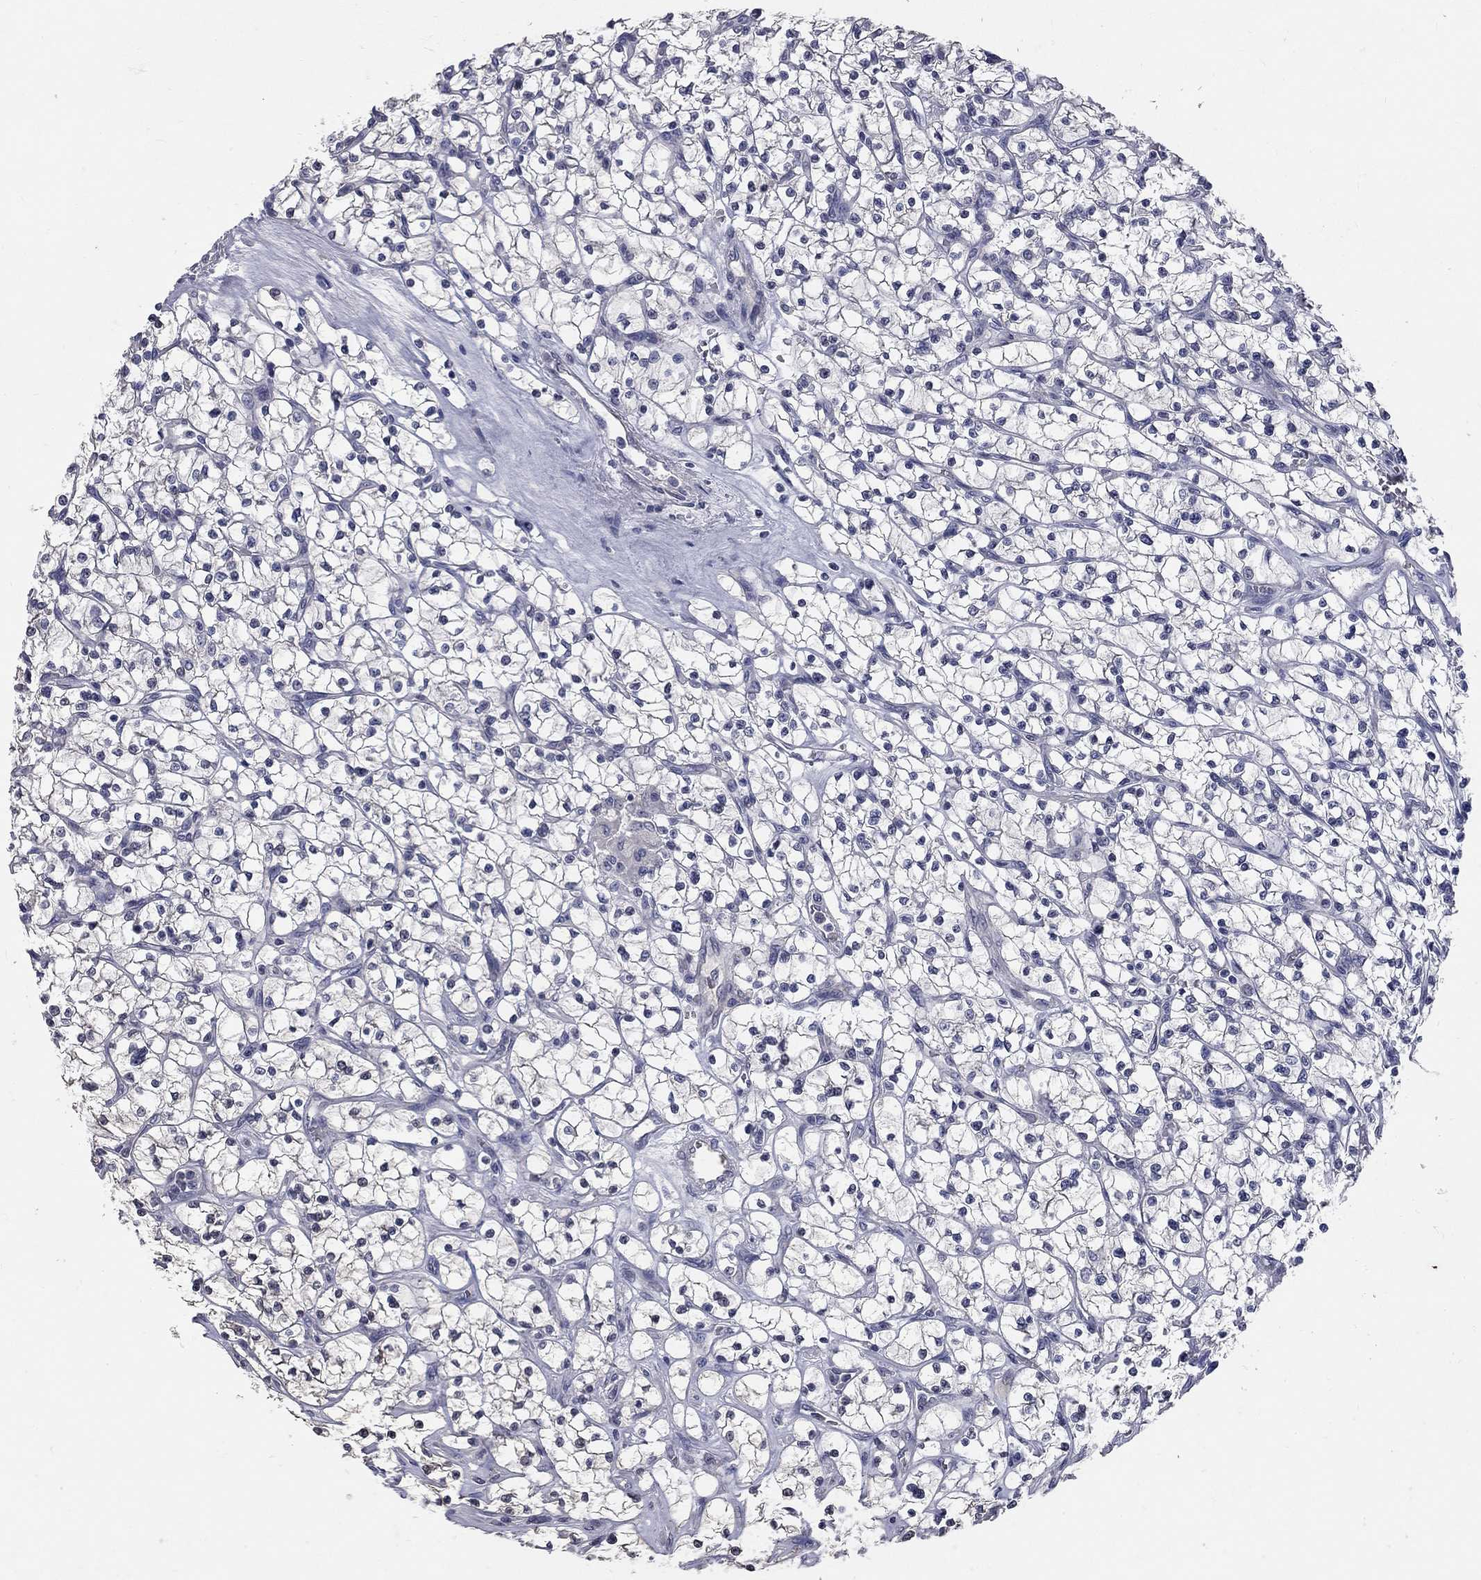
{"staining": {"intensity": "negative", "quantity": "none", "location": "none"}, "tissue": "renal cancer", "cell_type": "Tumor cells", "image_type": "cancer", "snomed": [{"axis": "morphology", "description": "Adenocarcinoma, NOS"}, {"axis": "topography", "description": "Kidney"}], "caption": "Immunohistochemistry image of human renal cancer (adenocarcinoma) stained for a protein (brown), which demonstrates no staining in tumor cells.", "gene": "SYT12", "patient": {"sex": "female", "age": 64}}